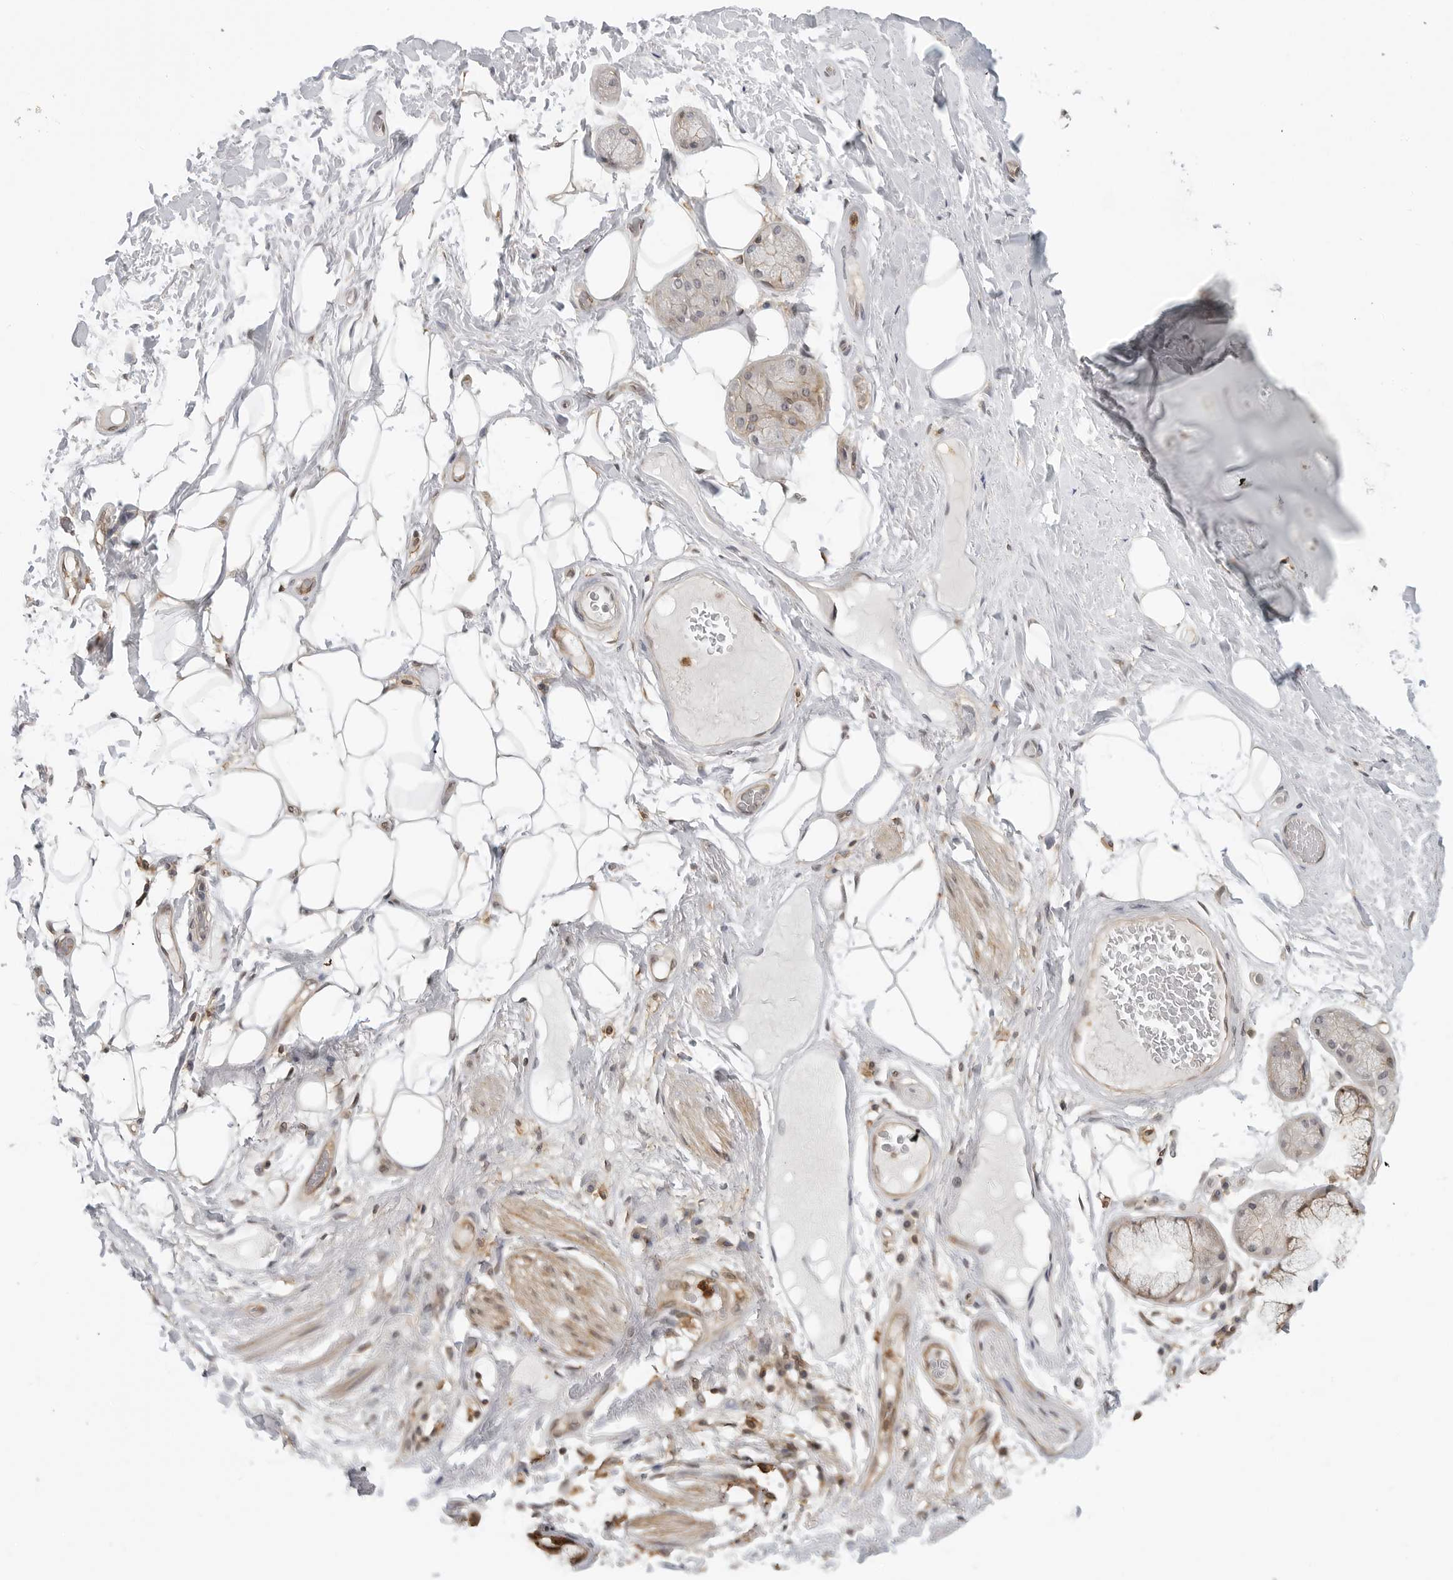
{"staining": {"intensity": "moderate", "quantity": "<25%", "location": "cytoplasmic/membranous"}, "tissue": "adipose tissue", "cell_type": "Adipocytes", "image_type": "normal", "snomed": [{"axis": "morphology", "description": "Normal tissue, NOS"}, {"axis": "topography", "description": "Bronchus"}], "caption": "IHC of benign human adipose tissue exhibits low levels of moderate cytoplasmic/membranous expression in about <25% of adipocytes. (Stains: DAB in brown, nuclei in blue, Microscopy: brightfield microscopy at high magnification).", "gene": "ANXA11", "patient": {"sex": "male", "age": 66}}